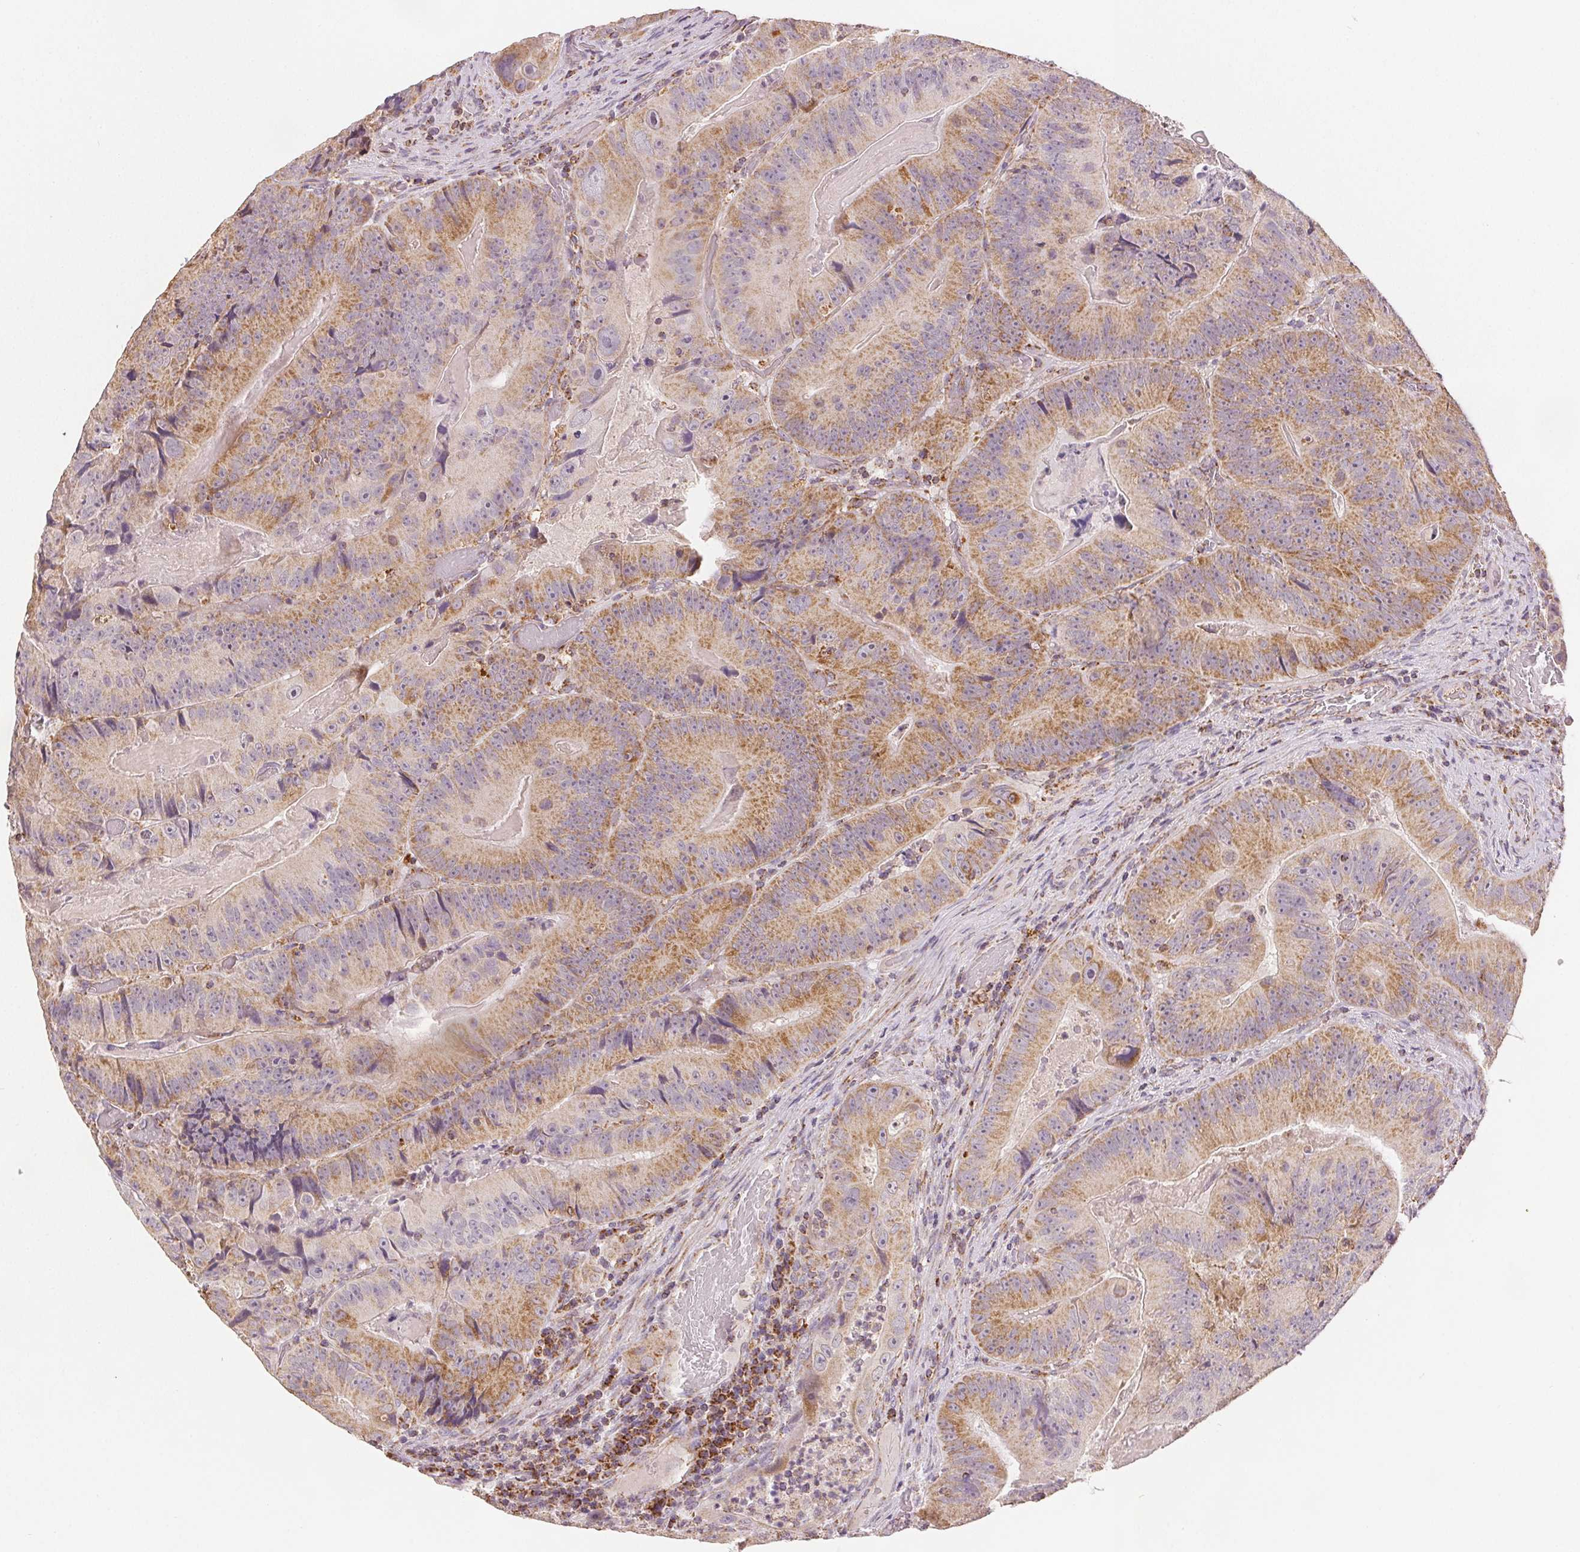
{"staining": {"intensity": "moderate", "quantity": "25%-75%", "location": "cytoplasmic/membranous"}, "tissue": "colorectal cancer", "cell_type": "Tumor cells", "image_type": "cancer", "snomed": [{"axis": "morphology", "description": "Adenocarcinoma, NOS"}, {"axis": "topography", "description": "Colon"}], "caption": "Immunohistochemistry histopathology image of human adenocarcinoma (colorectal) stained for a protein (brown), which exhibits medium levels of moderate cytoplasmic/membranous staining in about 25%-75% of tumor cells.", "gene": "SDHB", "patient": {"sex": "female", "age": 86}}